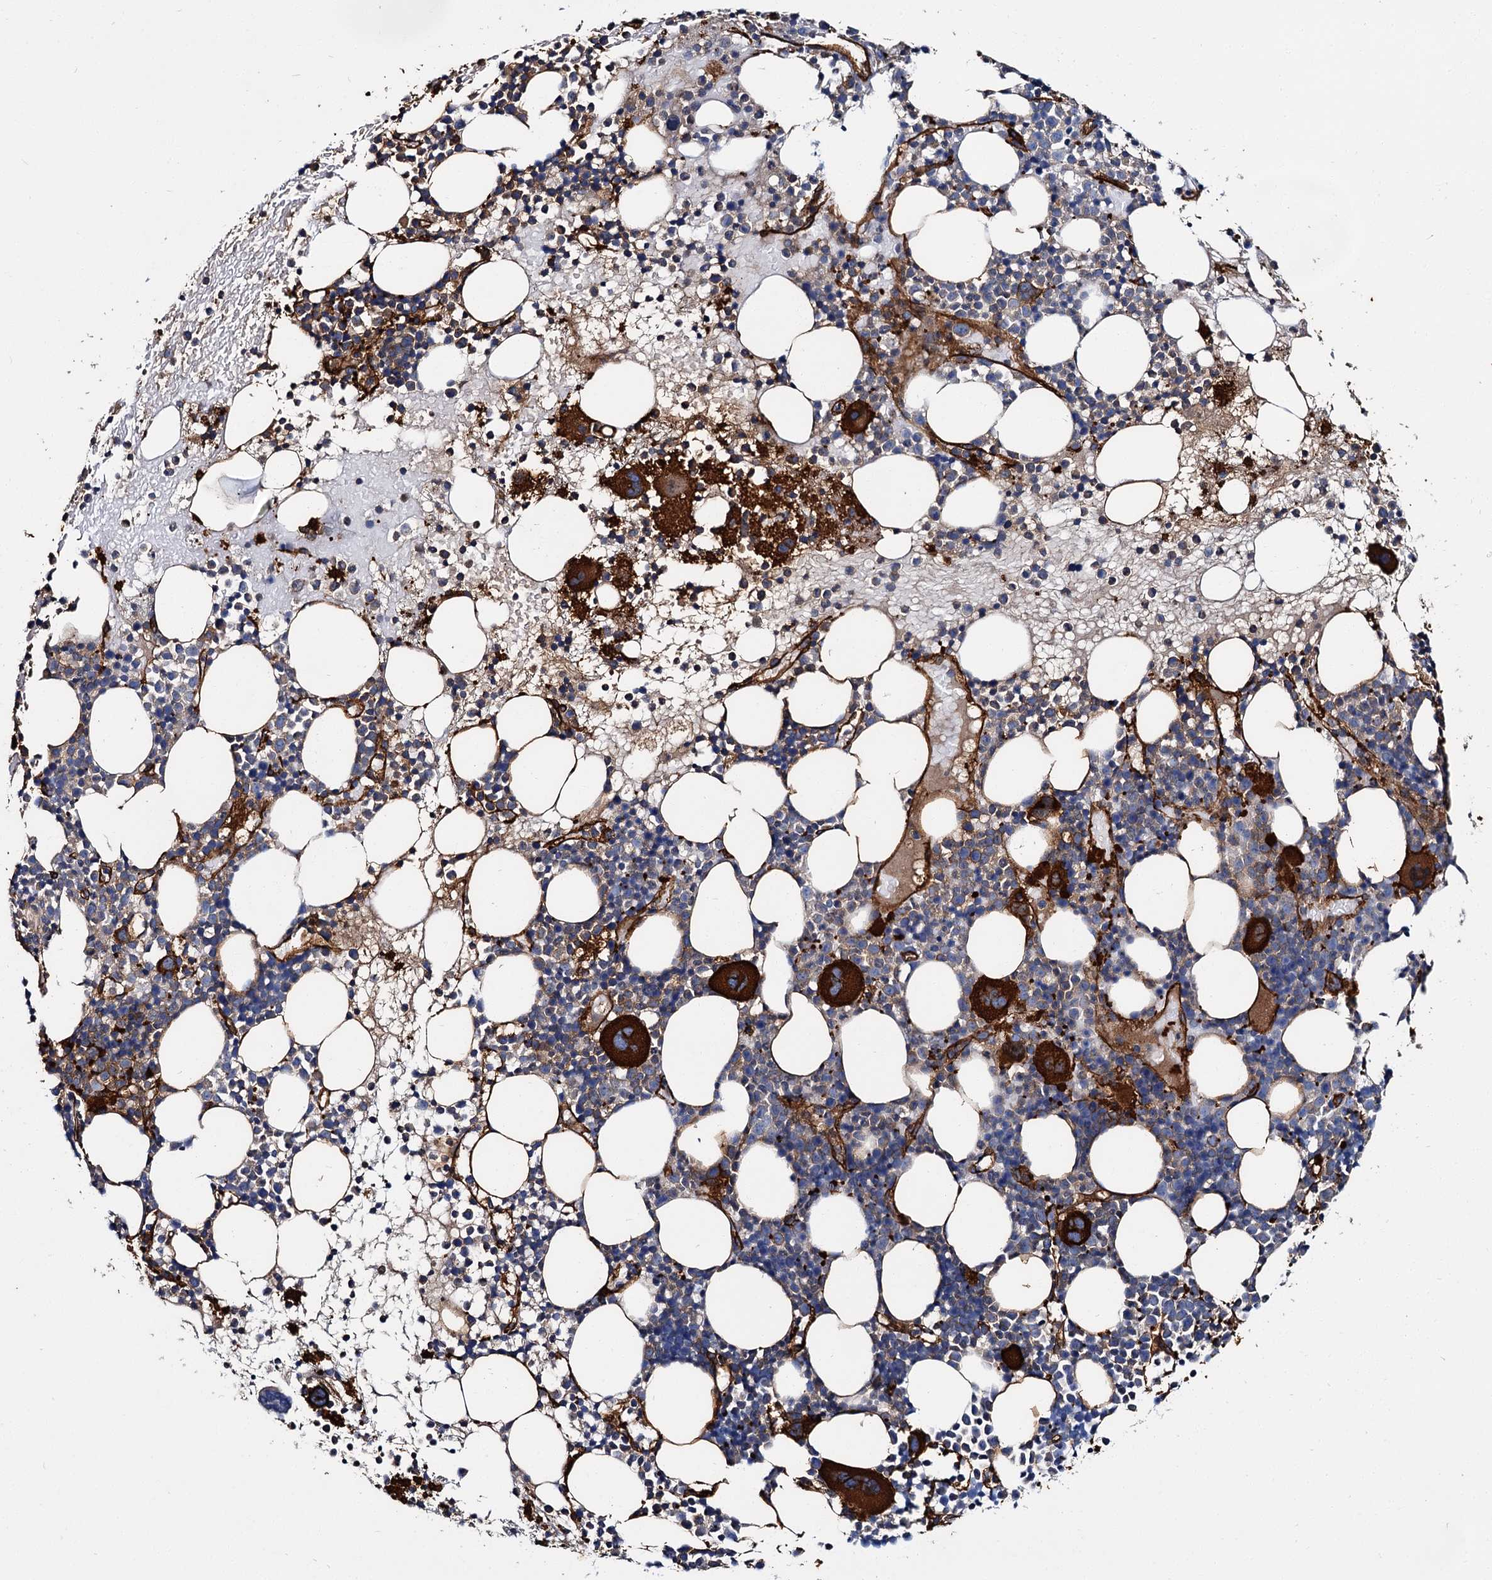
{"staining": {"intensity": "strong", "quantity": "25%-75%", "location": "cytoplasmic/membranous"}, "tissue": "bone marrow", "cell_type": "Hematopoietic cells", "image_type": "normal", "snomed": [{"axis": "morphology", "description": "Normal tissue, NOS"}, {"axis": "topography", "description": "Bone marrow"}], "caption": "The photomicrograph demonstrates immunohistochemical staining of unremarkable bone marrow. There is strong cytoplasmic/membranous staining is identified in about 25%-75% of hematopoietic cells.", "gene": "CACNA1C", "patient": {"sex": "female", "age": 57}}